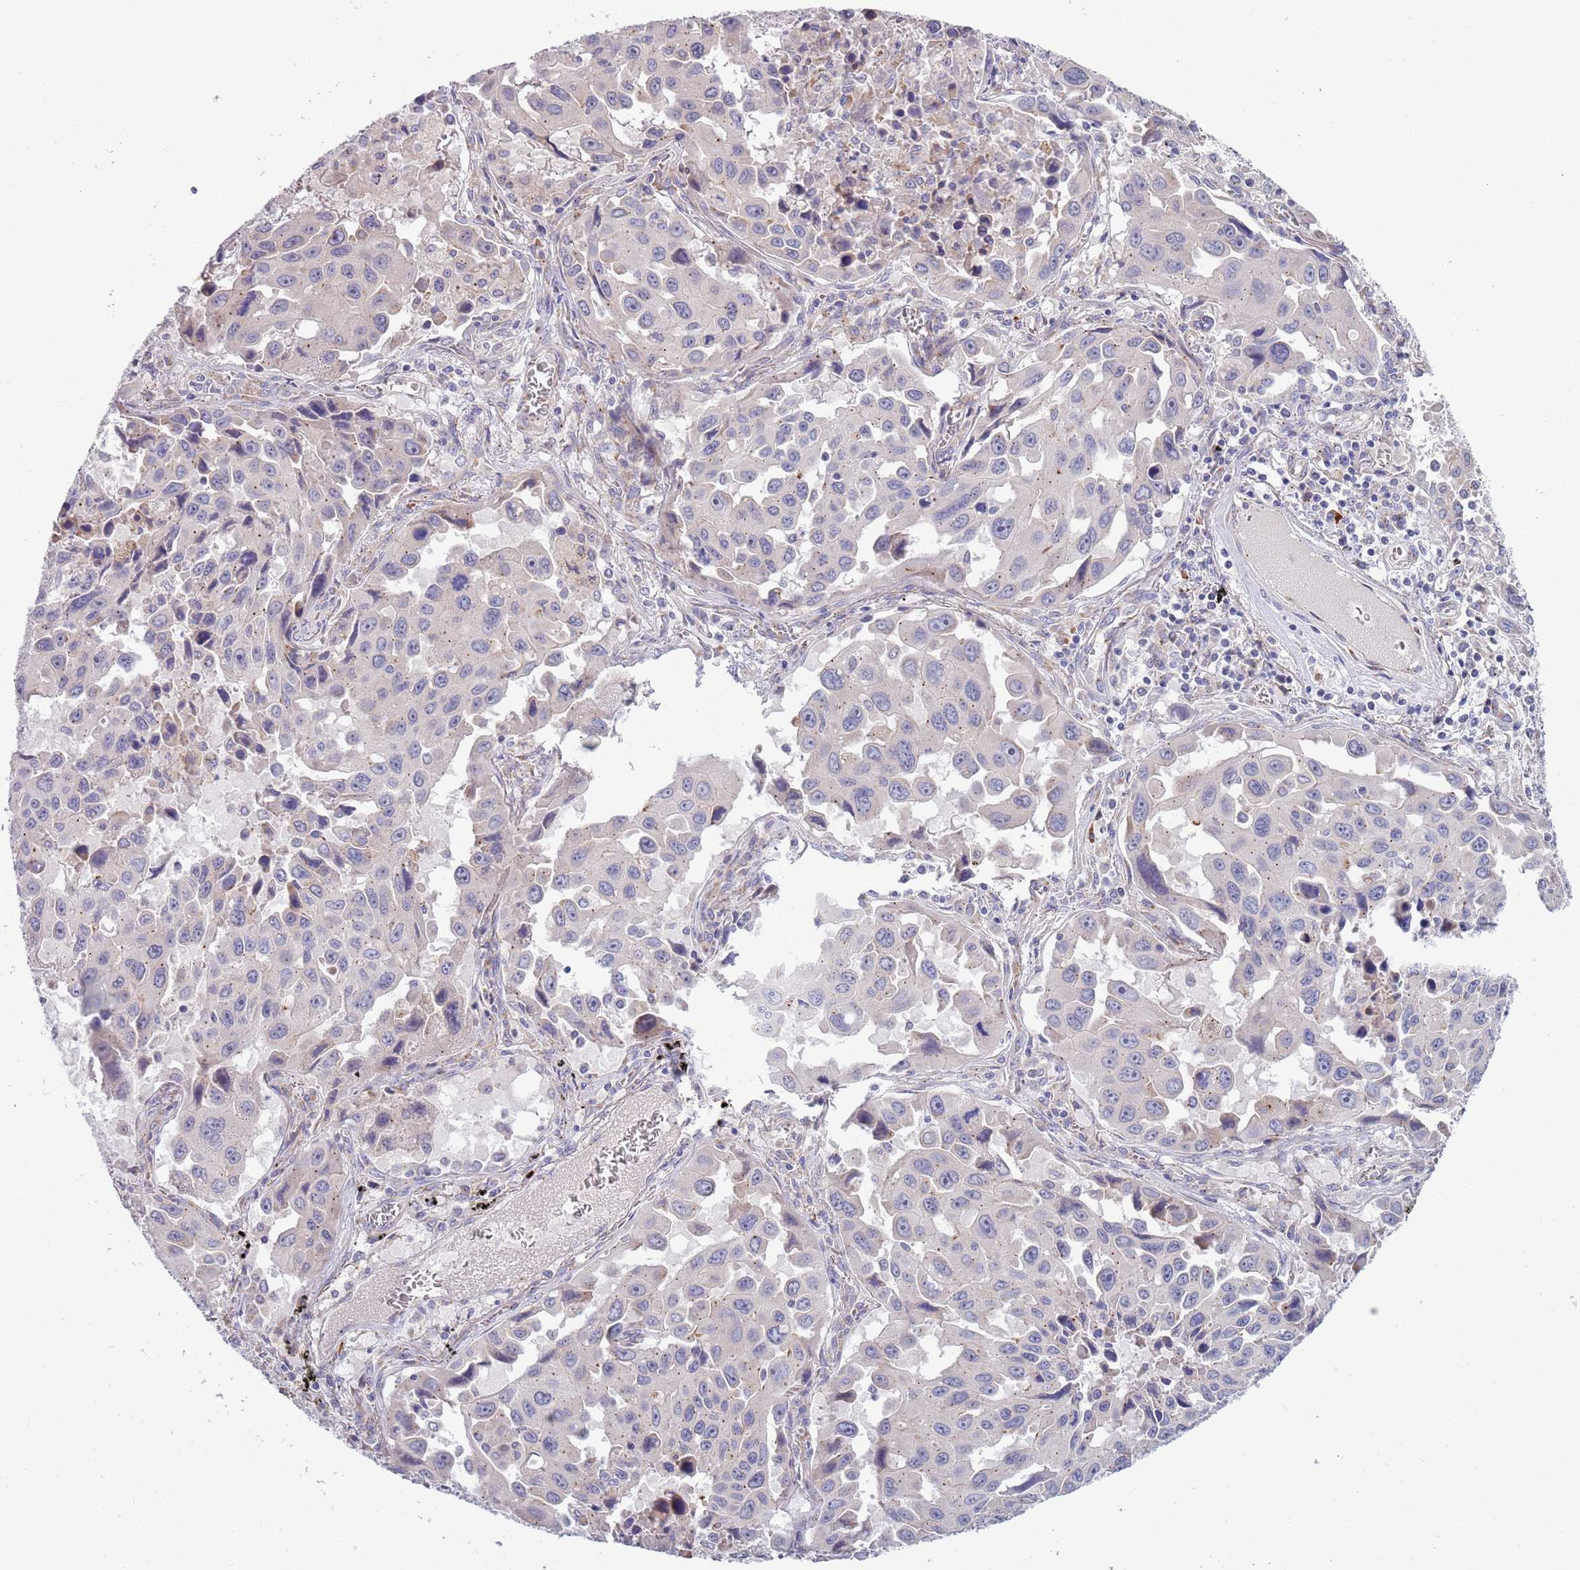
{"staining": {"intensity": "weak", "quantity": "25%-75%", "location": "cytoplasmic/membranous"}, "tissue": "lung cancer", "cell_type": "Tumor cells", "image_type": "cancer", "snomed": [{"axis": "morphology", "description": "Adenocarcinoma, NOS"}, {"axis": "topography", "description": "Lung"}], "caption": "IHC image of lung cancer (adenocarcinoma) stained for a protein (brown), which displays low levels of weak cytoplasmic/membranous expression in about 25%-75% of tumor cells.", "gene": "LTB", "patient": {"sex": "male", "age": 66}}